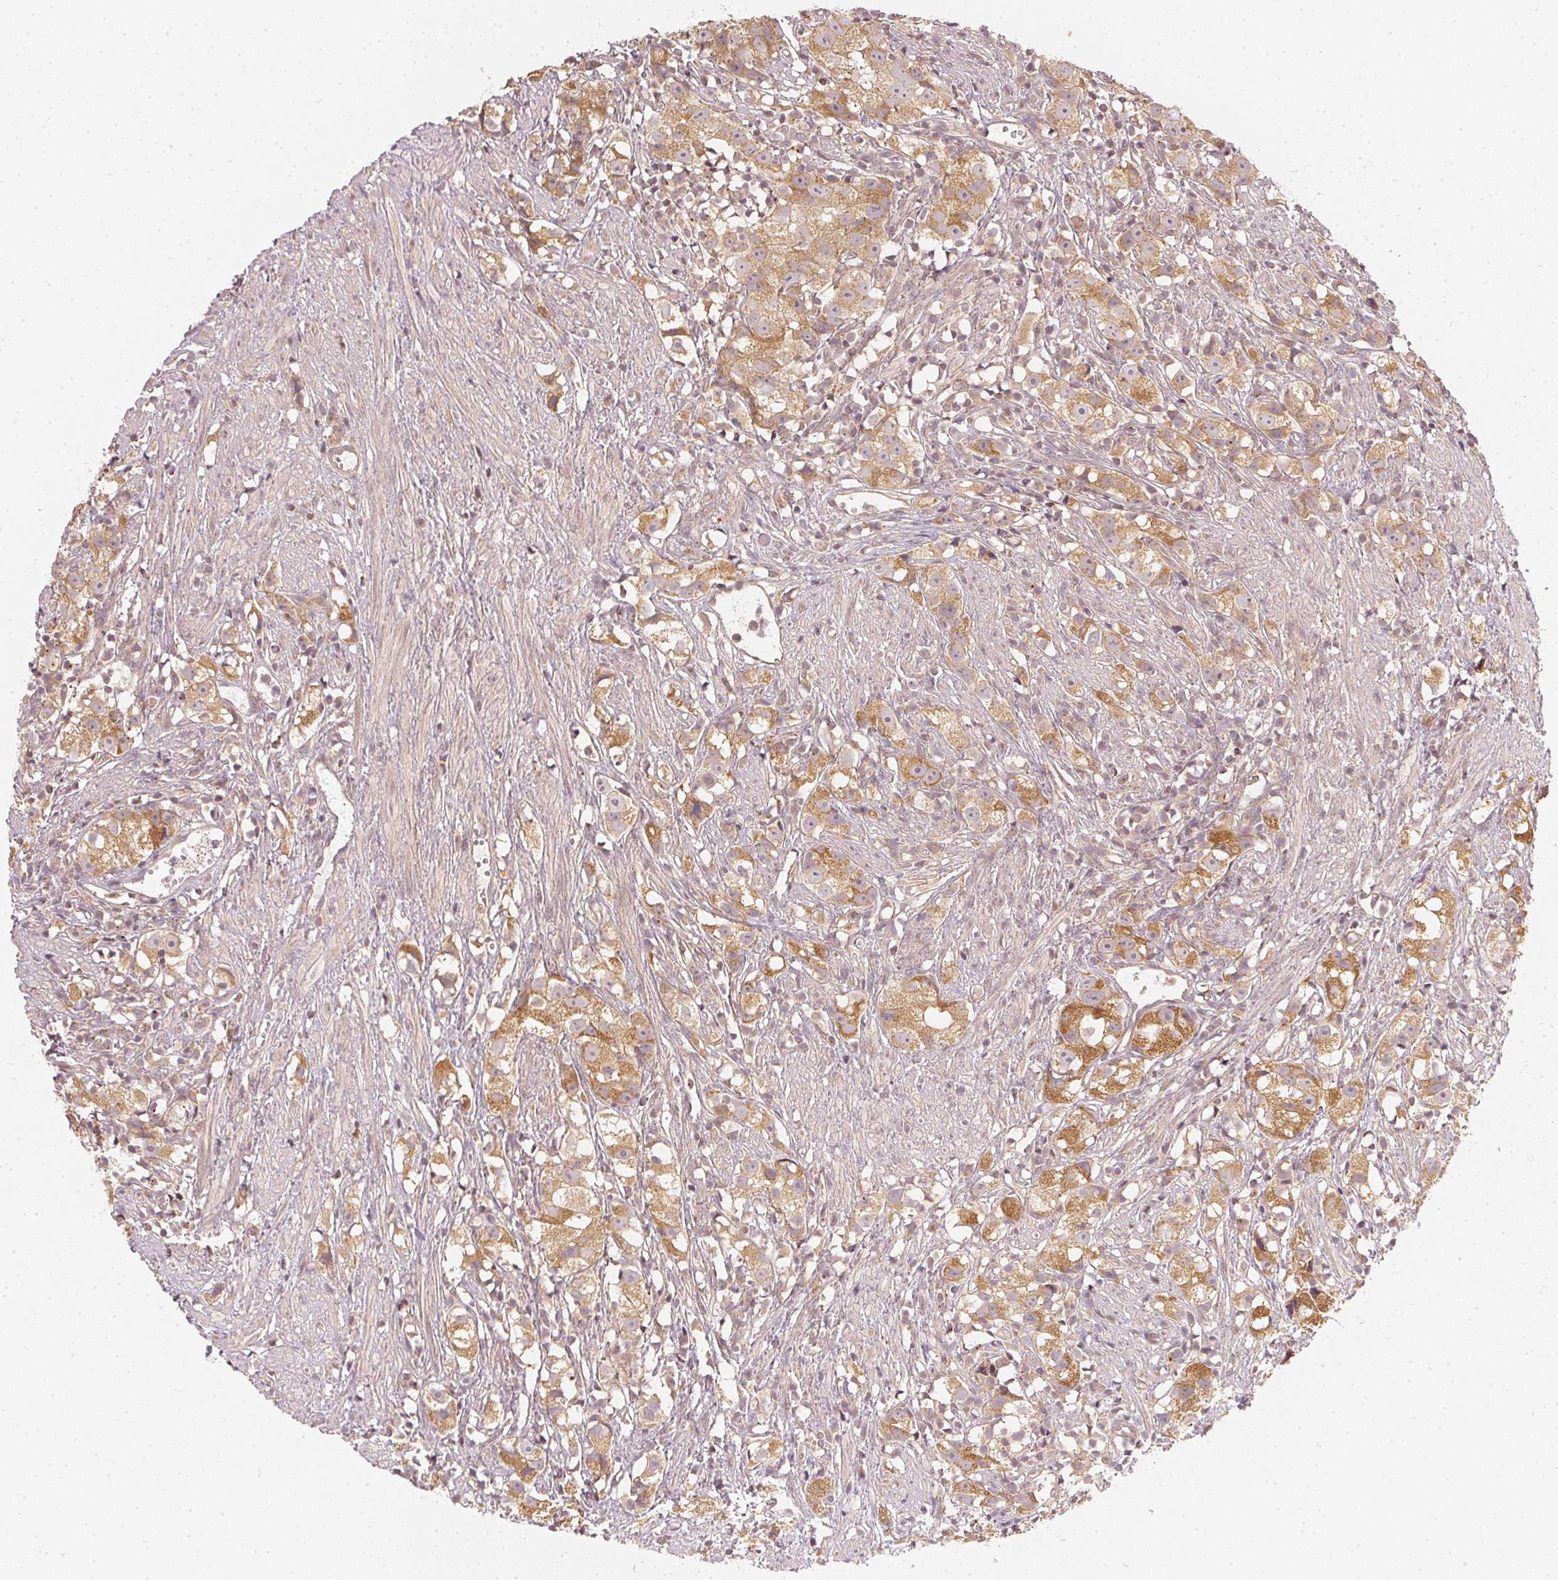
{"staining": {"intensity": "moderate", "quantity": ">75%", "location": "cytoplasmic/membranous"}, "tissue": "prostate cancer", "cell_type": "Tumor cells", "image_type": "cancer", "snomed": [{"axis": "morphology", "description": "Adenocarcinoma, High grade"}, {"axis": "topography", "description": "Prostate"}], "caption": "Prostate cancer (high-grade adenocarcinoma) stained for a protein (brown) exhibits moderate cytoplasmic/membranous positive expression in approximately >75% of tumor cells.", "gene": "WDR54", "patient": {"sex": "male", "age": 68}}